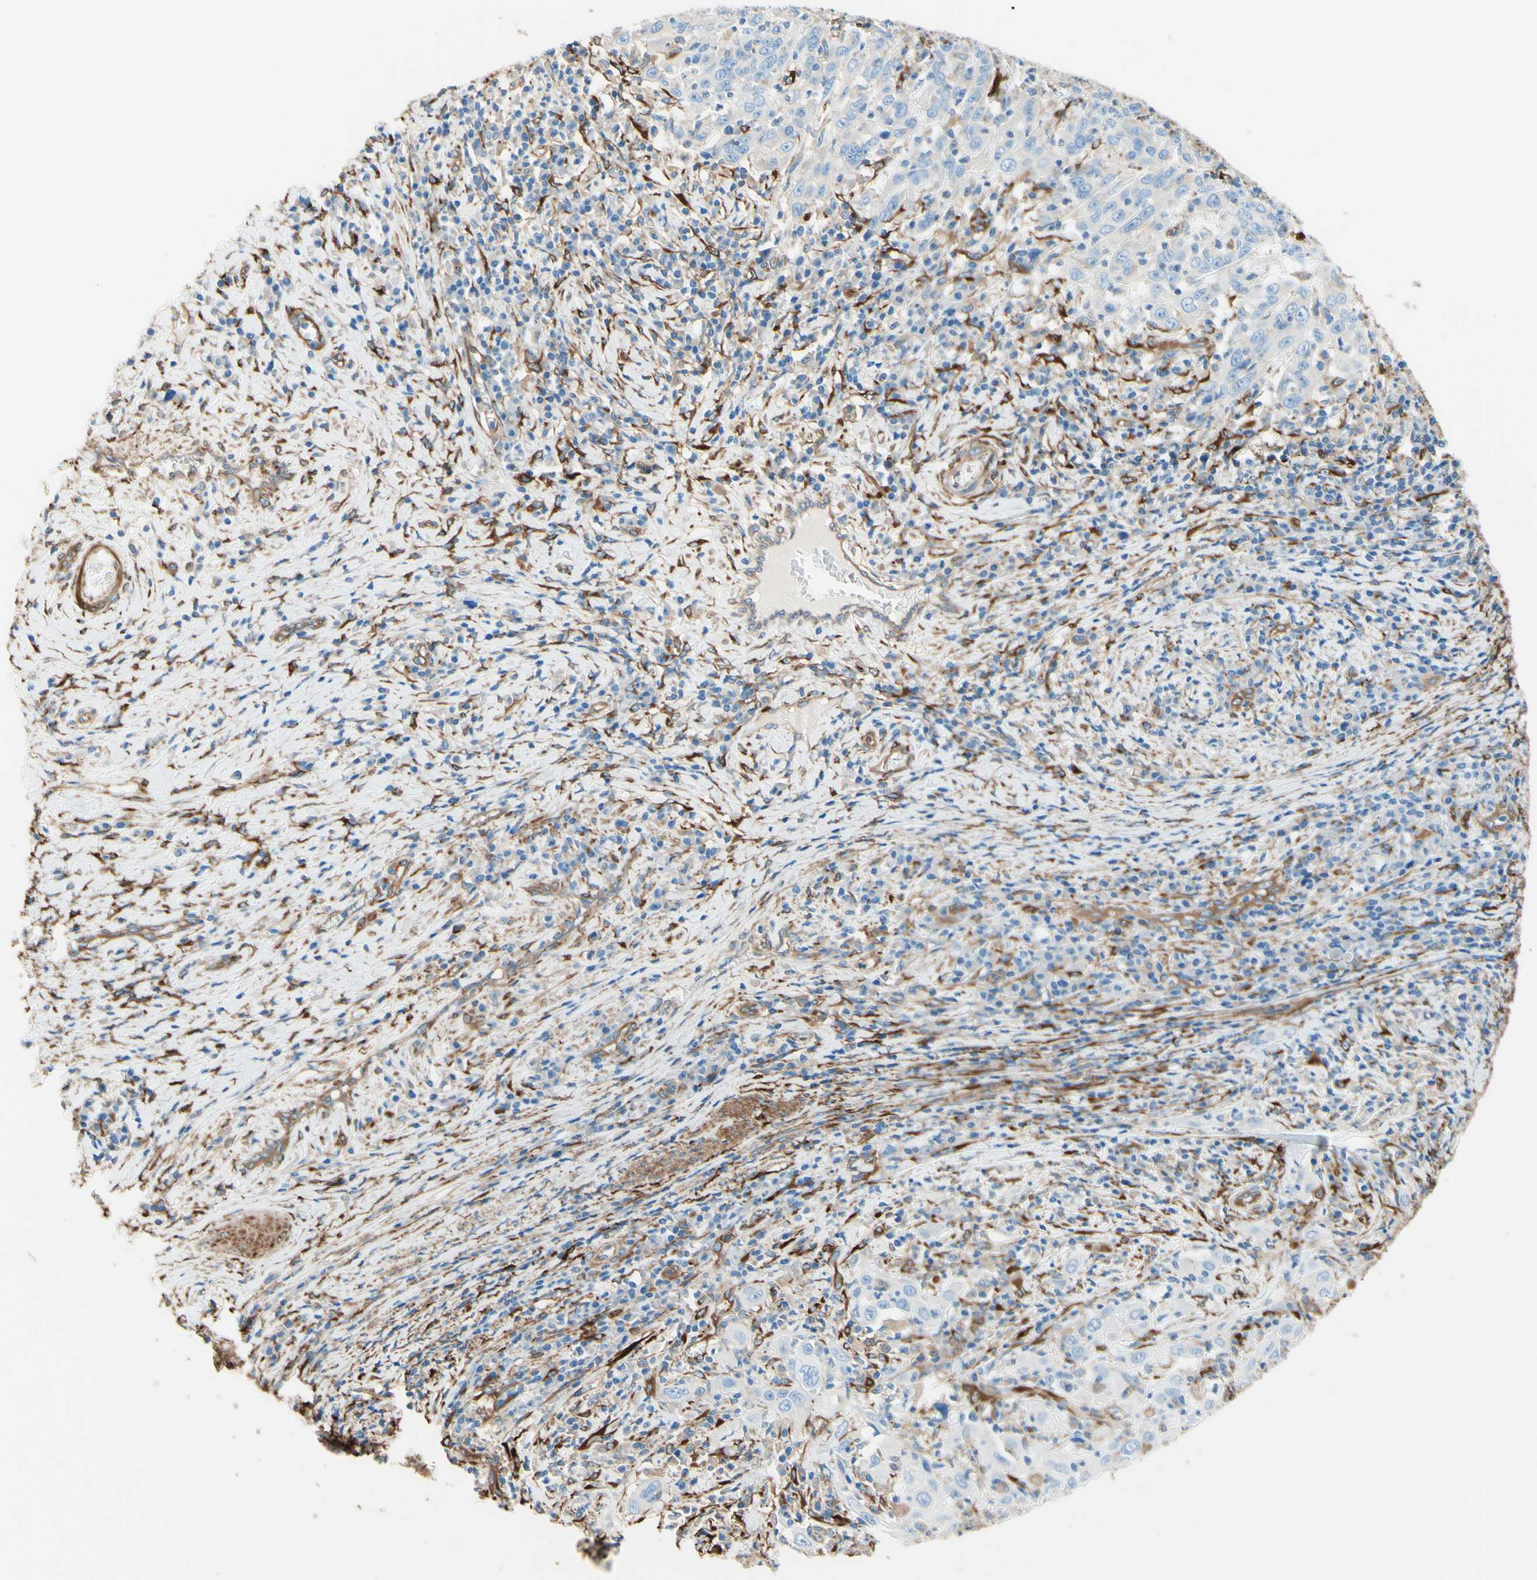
{"staining": {"intensity": "negative", "quantity": "none", "location": "none"}, "tissue": "cervical cancer", "cell_type": "Tumor cells", "image_type": "cancer", "snomed": [{"axis": "morphology", "description": "Squamous cell carcinoma, NOS"}, {"axis": "topography", "description": "Cervix"}], "caption": "Tumor cells show no significant expression in cervical cancer (squamous cell carcinoma).", "gene": "DPYSL3", "patient": {"sex": "female", "age": 46}}